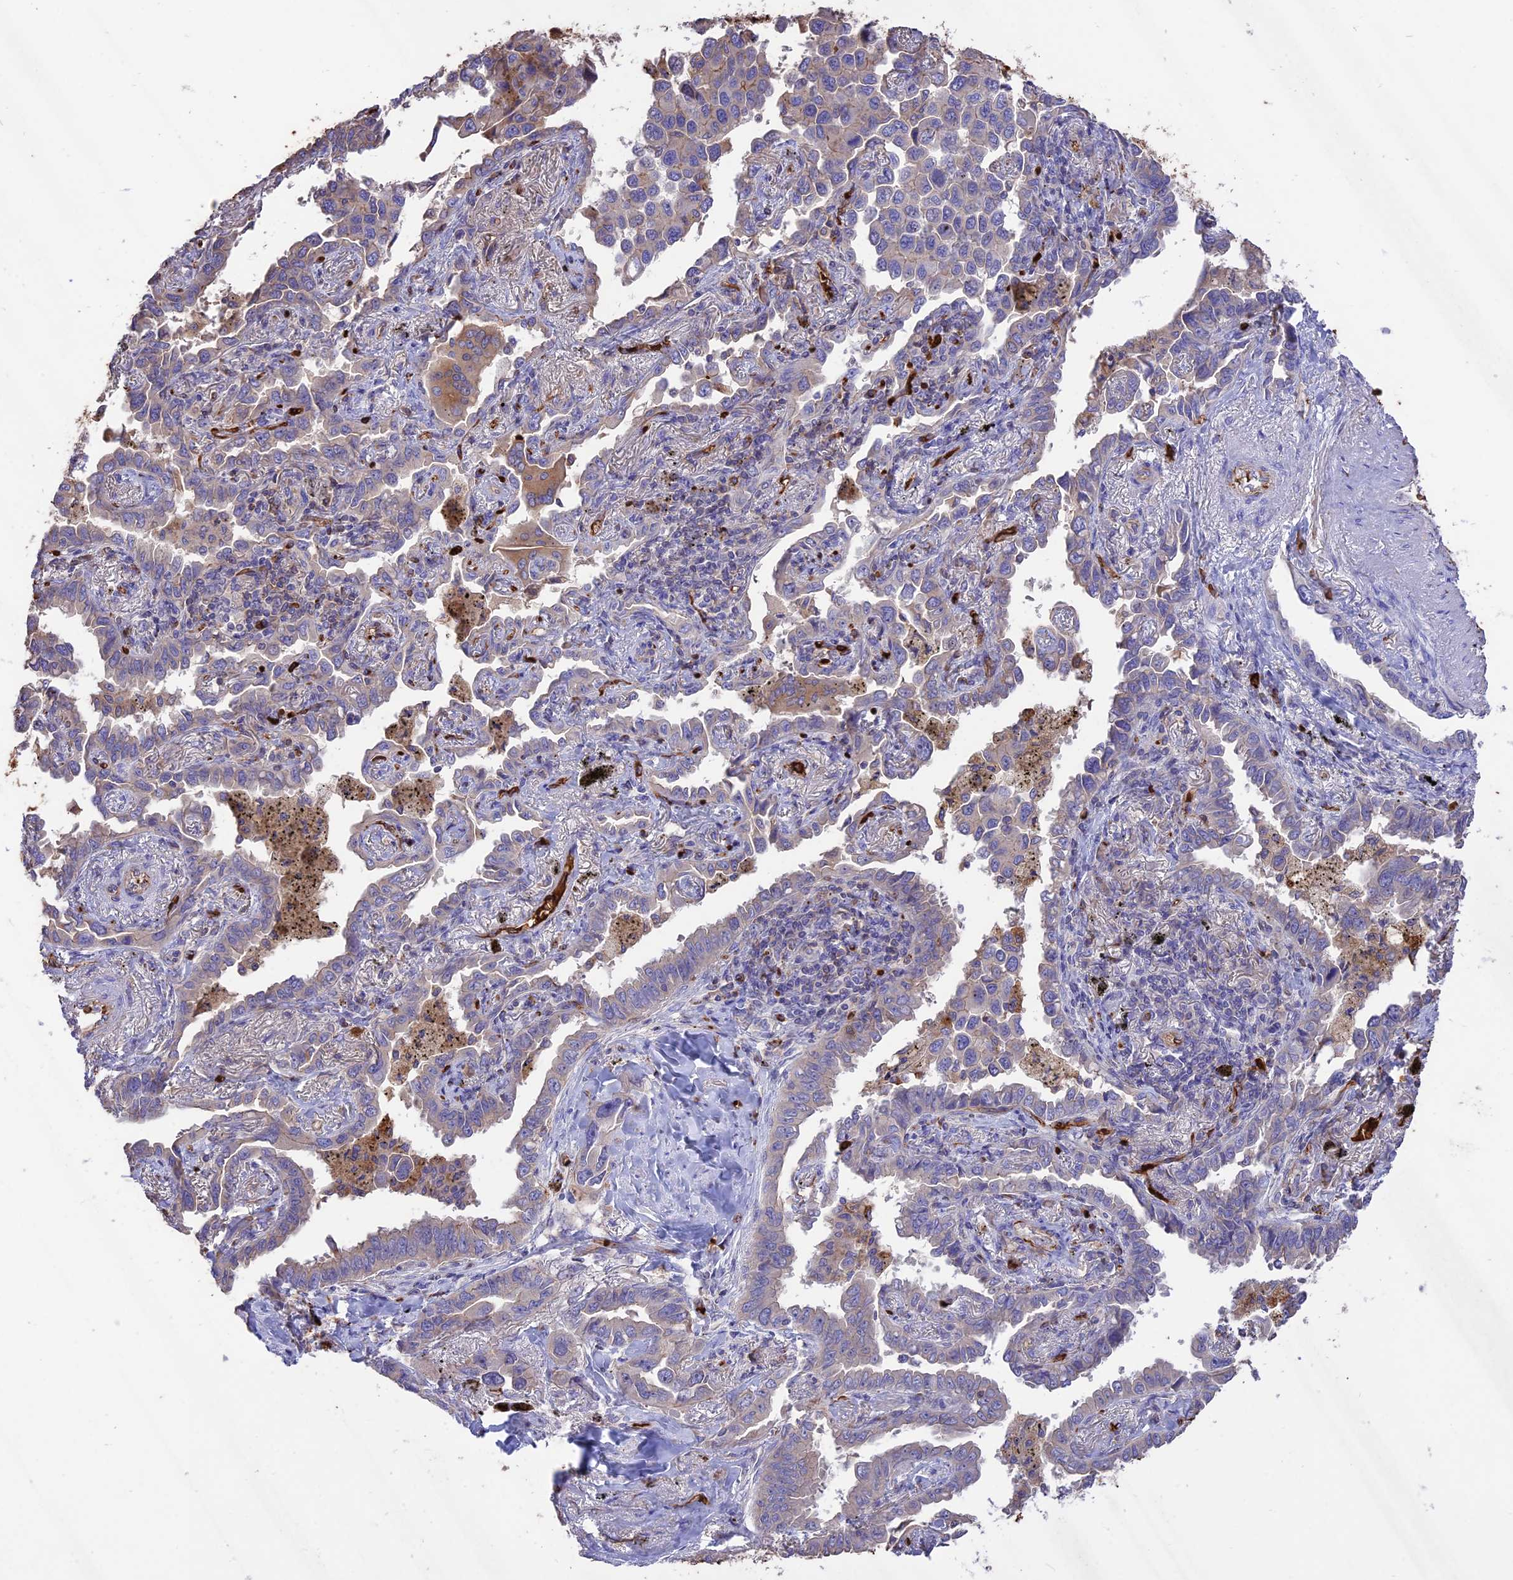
{"staining": {"intensity": "weak", "quantity": "<25%", "location": "cytoplasmic/membranous"}, "tissue": "lung cancer", "cell_type": "Tumor cells", "image_type": "cancer", "snomed": [{"axis": "morphology", "description": "Adenocarcinoma, NOS"}, {"axis": "topography", "description": "Lung"}], "caption": "A high-resolution histopathology image shows IHC staining of lung adenocarcinoma, which demonstrates no significant expression in tumor cells.", "gene": "TTC4", "patient": {"sex": "male", "age": 67}}